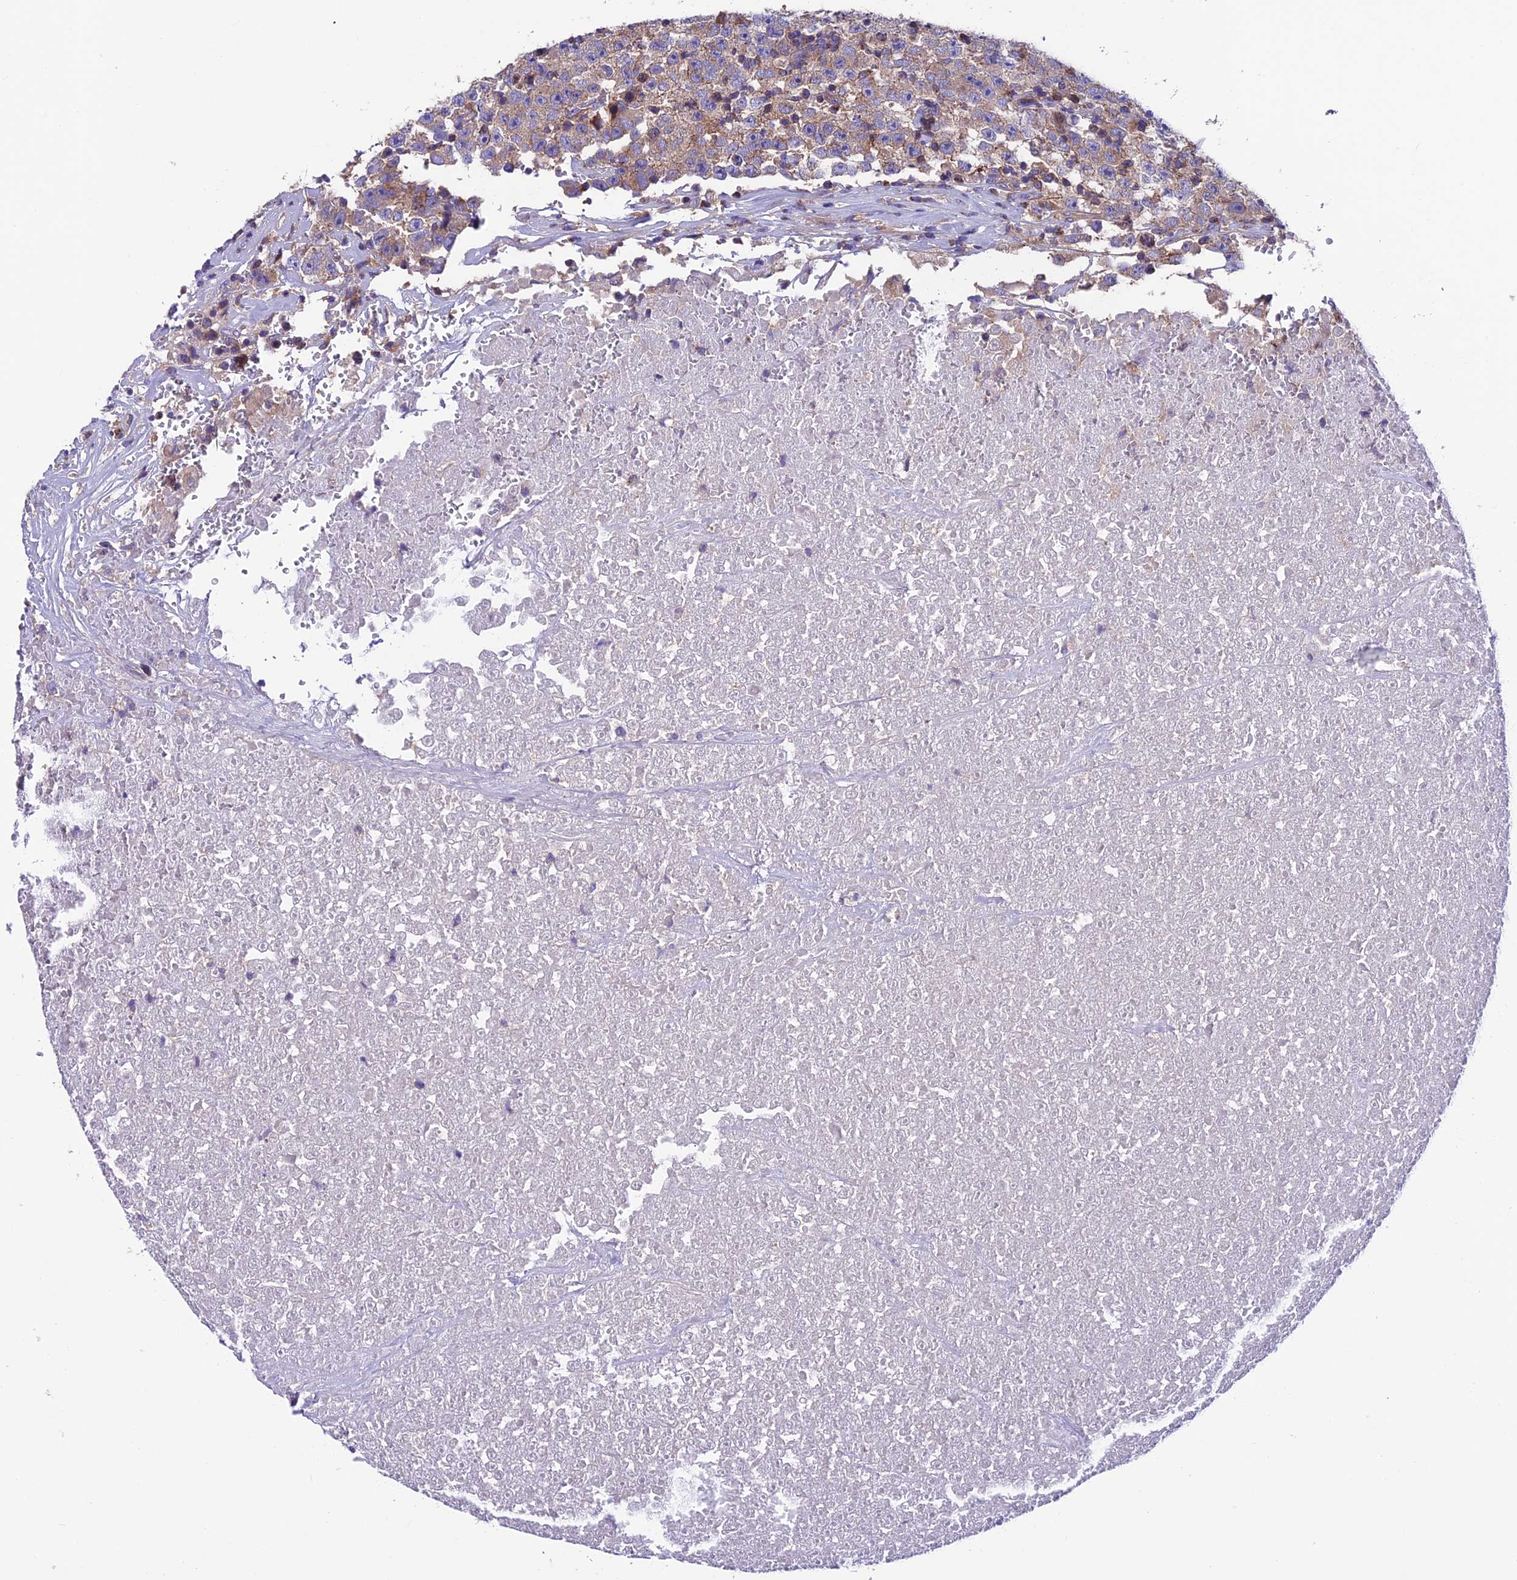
{"staining": {"intensity": "weak", "quantity": ">75%", "location": "cytoplasmic/membranous"}, "tissue": "testis cancer", "cell_type": "Tumor cells", "image_type": "cancer", "snomed": [{"axis": "morphology", "description": "Seminoma, NOS"}, {"axis": "topography", "description": "Testis"}], "caption": "Brown immunohistochemical staining in human testis cancer (seminoma) displays weak cytoplasmic/membranous expression in approximately >75% of tumor cells. The protein is stained brown, and the nuclei are stained in blue (DAB IHC with brightfield microscopy, high magnification).", "gene": "VPS16", "patient": {"sex": "male", "age": 22}}